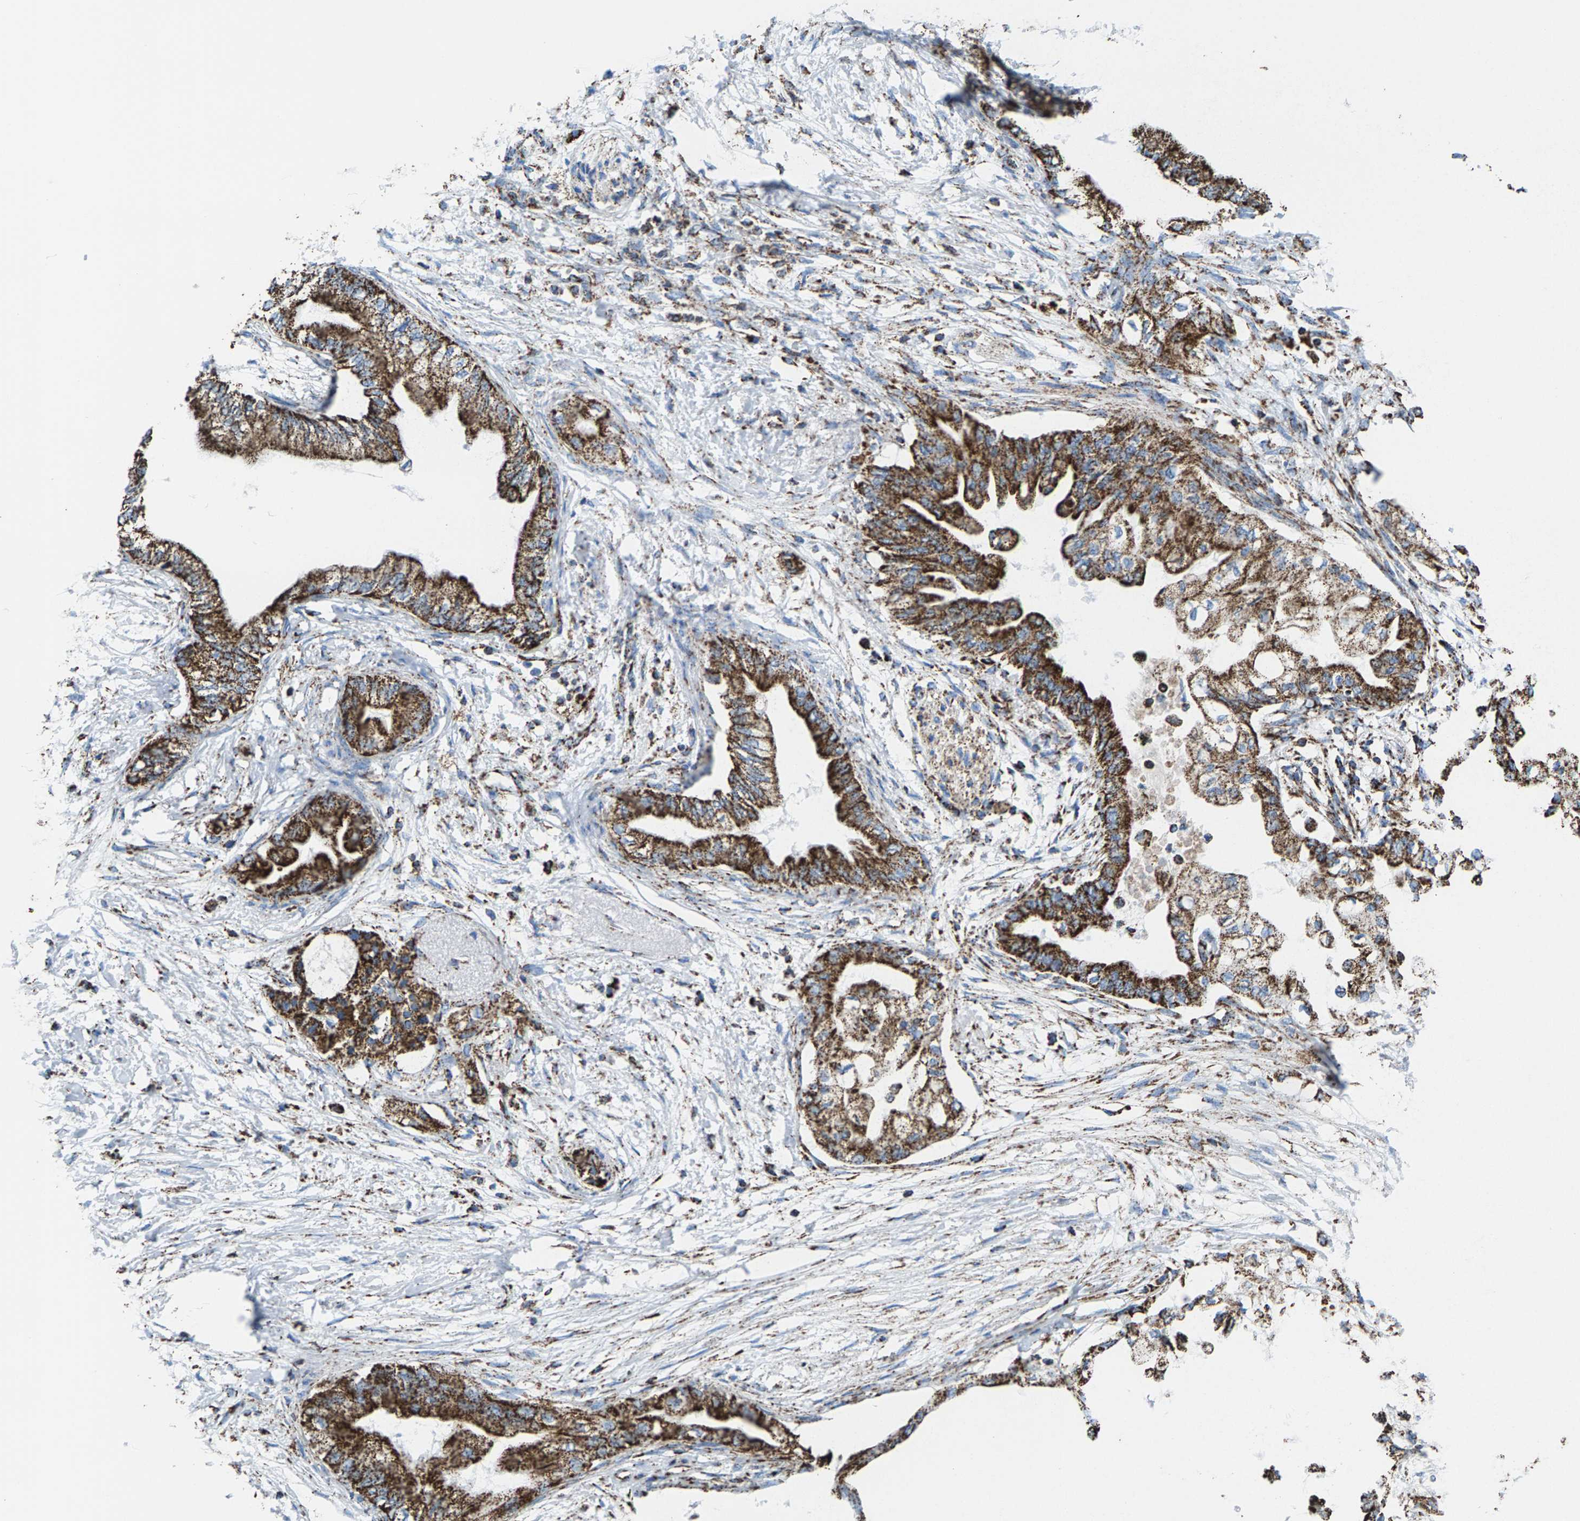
{"staining": {"intensity": "strong", "quantity": ">75%", "location": "cytoplasmic/membranous"}, "tissue": "pancreatic cancer", "cell_type": "Tumor cells", "image_type": "cancer", "snomed": [{"axis": "morphology", "description": "Normal tissue, NOS"}, {"axis": "morphology", "description": "Adenocarcinoma, NOS"}, {"axis": "topography", "description": "Pancreas"}, {"axis": "topography", "description": "Duodenum"}], "caption": "DAB (3,3'-diaminobenzidine) immunohistochemical staining of human pancreatic cancer (adenocarcinoma) shows strong cytoplasmic/membranous protein staining in approximately >75% of tumor cells. The staining was performed using DAB (3,3'-diaminobenzidine) to visualize the protein expression in brown, while the nuclei were stained in blue with hematoxylin (Magnification: 20x).", "gene": "ECHS1", "patient": {"sex": "female", "age": 60}}